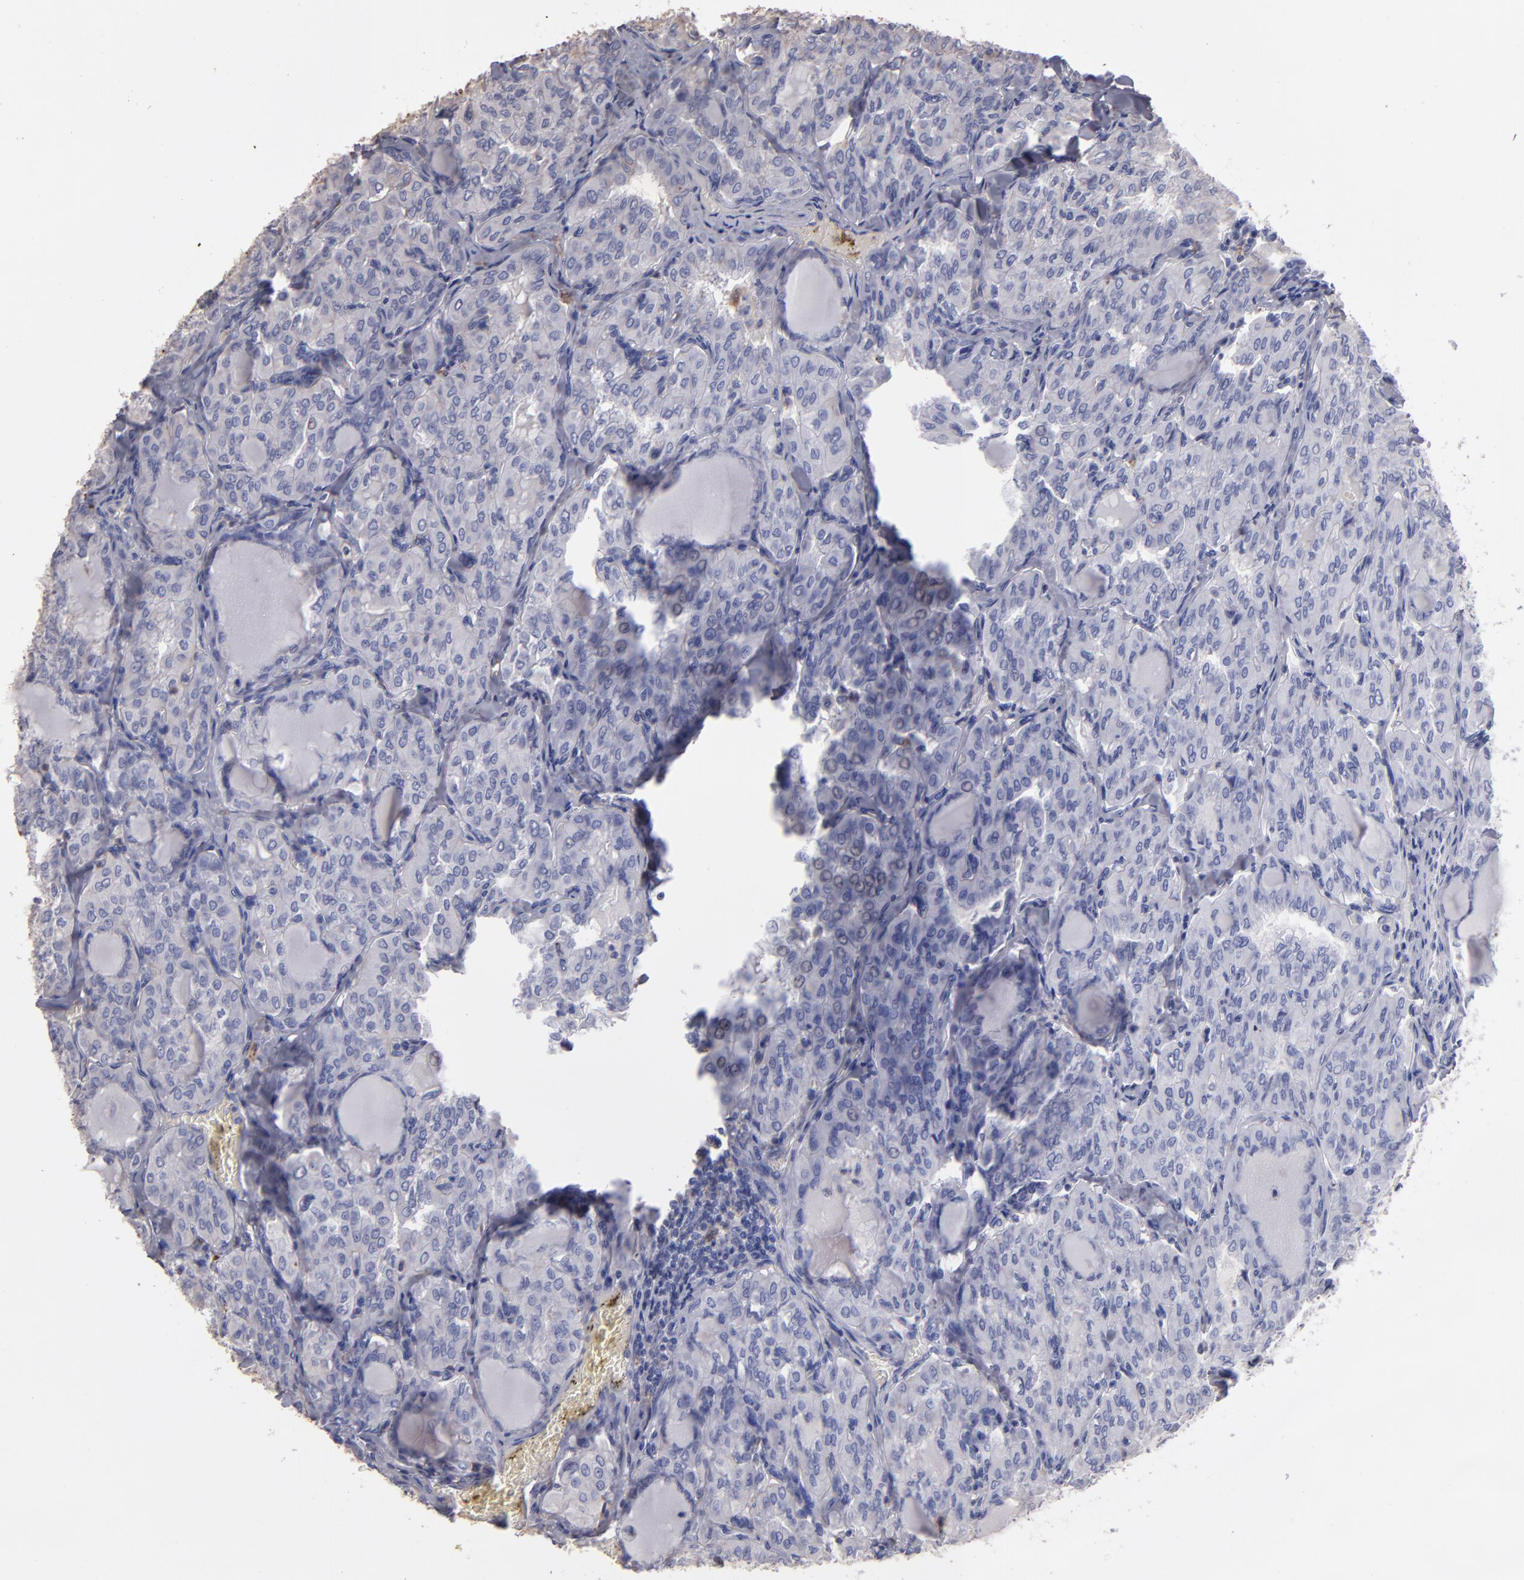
{"staining": {"intensity": "negative", "quantity": "none", "location": "none"}, "tissue": "thyroid cancer", "cell_type": "Tumor cells", "image_type": "cancer", "snomed": [{"axis": "morphology", "description": "Papillary adenocarcinoma, NOS"}, {"axis": "topography", "description": "Thyroid gland"}], "caption": "A micrograph of papillary adenocarcinoma (thyroid) stained for a protein shows no brown staining in tumor cells.", "gene": "TRAF1", "patient": {"sex": "male", "age": 20}}